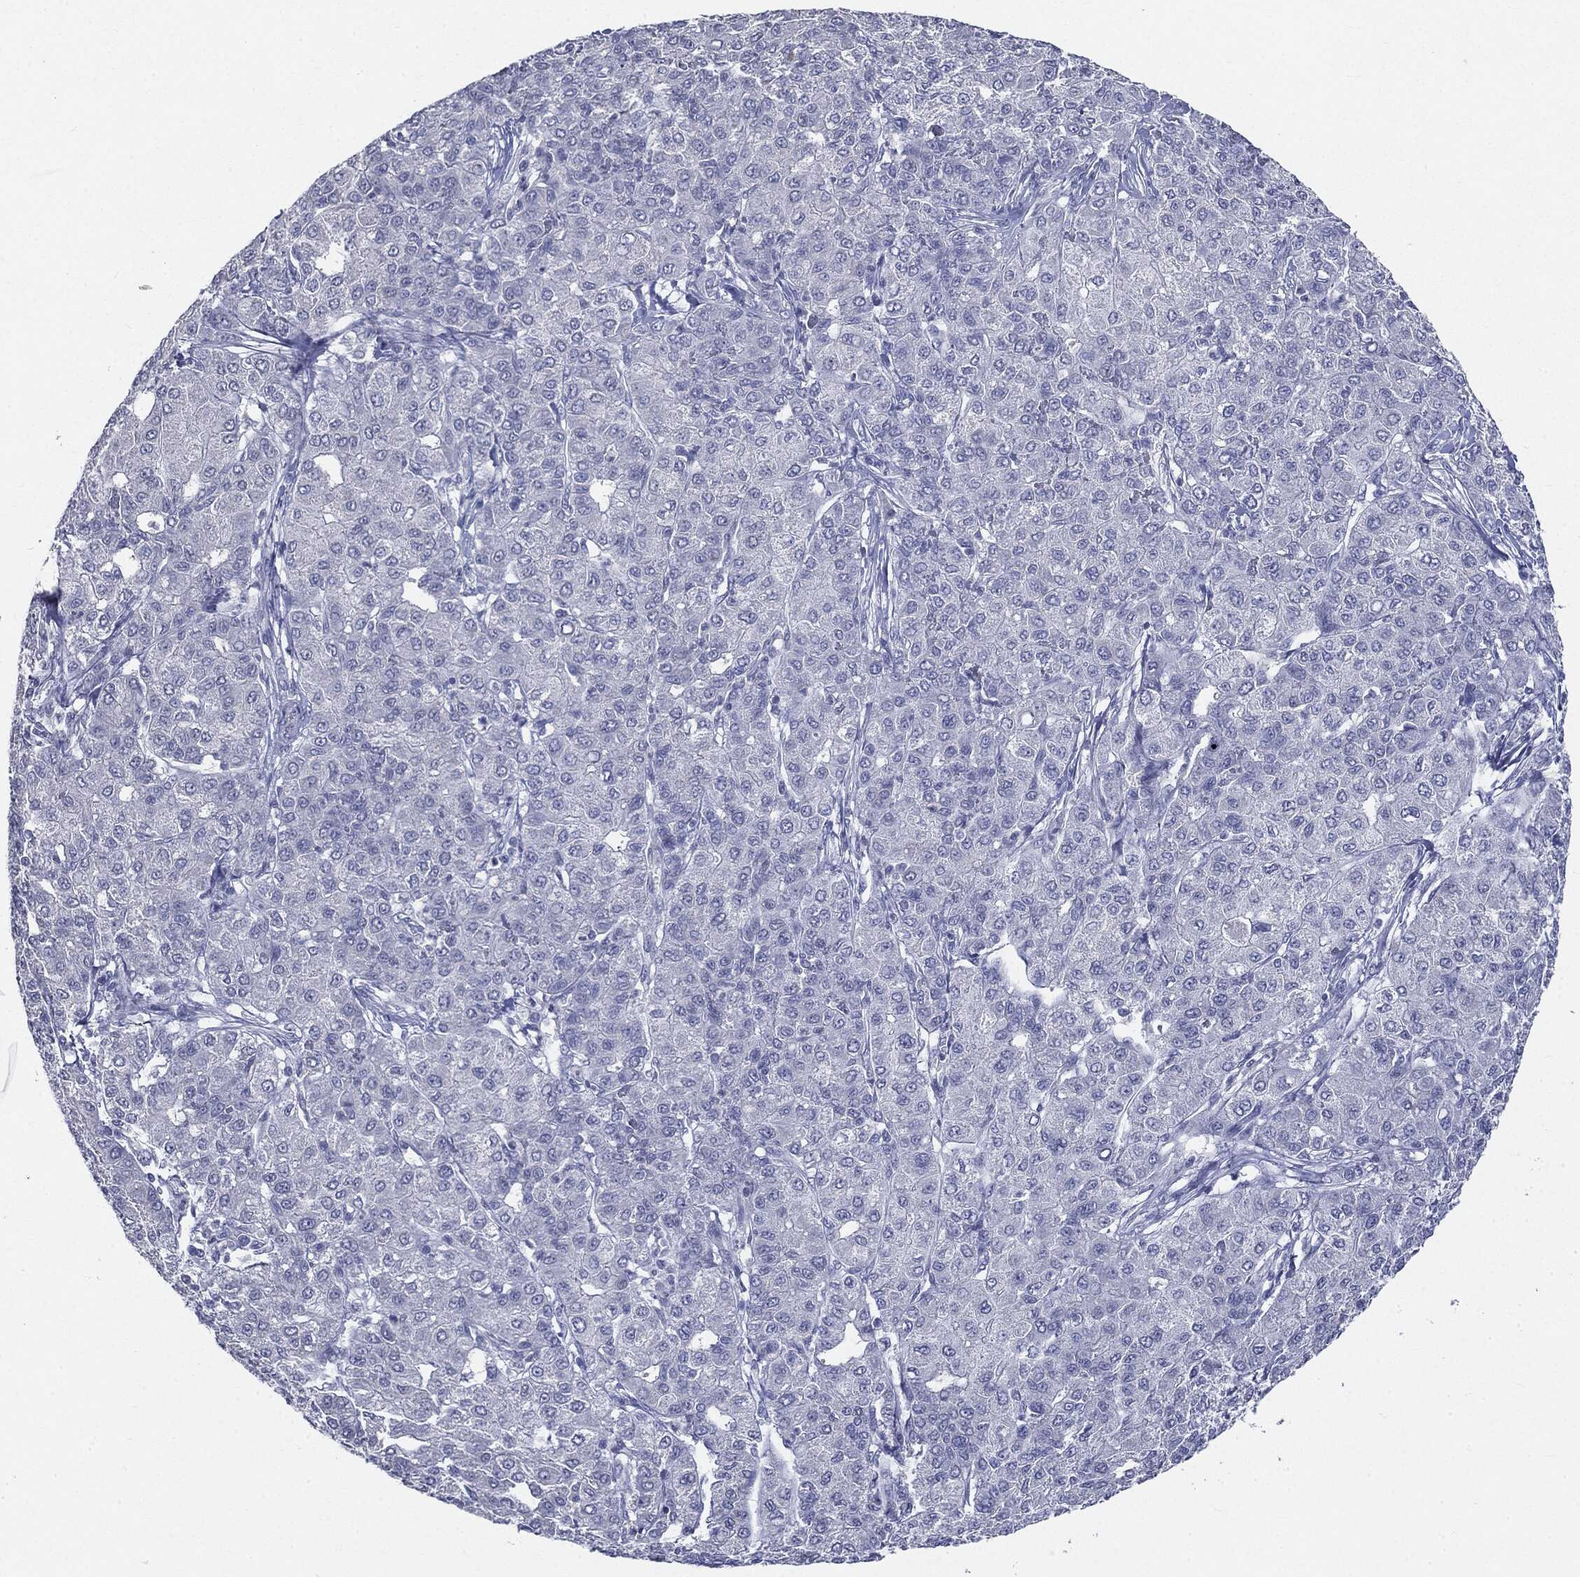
{"staining": {"intensity": "negative", "quantity": "none", "location": "none"}, "tissue": "liver cancer", "cell_type": "Tumor cells", "image_type": "cancer", "snomed": [{"axis": "morphology", "description": "Carcinoma, Hepatocellular, NOS"}, {"axis": "topography", "description": "Liver"}], "caption": "The photomicrograph reveals no significant positivity in tumor cells of liver cancer (hepatocellular carcinoma).", "gene": "CGB1", "patient": {"sex": "male", "age": 65}}